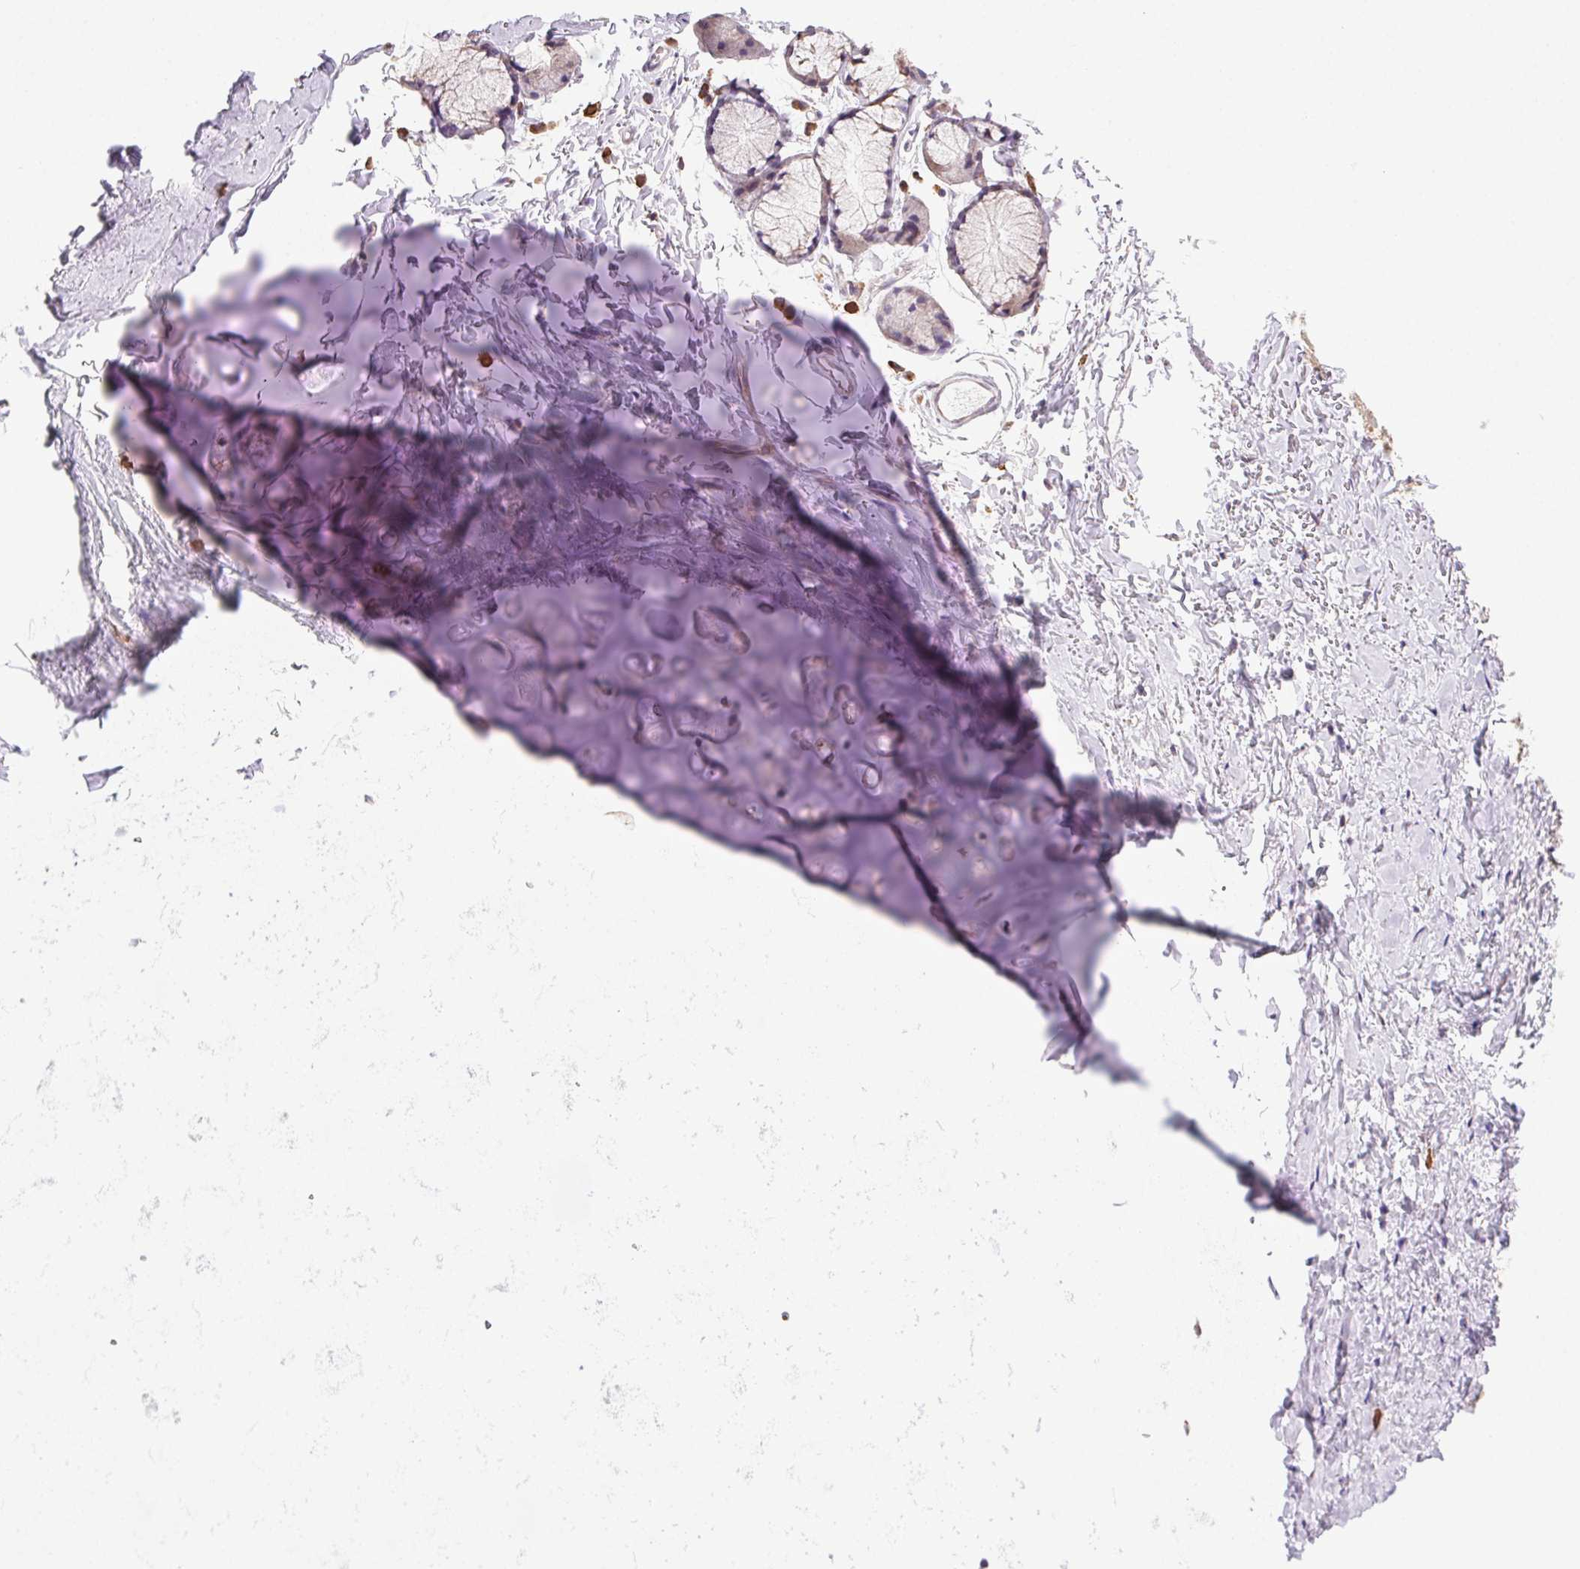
{"staining": {"intensity": "negative", "quantity": "none", "location": "none"}, "tissue": "adipose tissue", "cell_type": "Adipocytes", "image_type": "normal", "snomed": [{"axis": "morphology", "description": "Normal tissue, NOS"}, {"axis": "topography", "description": "Cartilage tissue"}, {"axis": "topography", "description": "Bronchus"}], "caption": "DAB (3,3'-diaminobenzidine) immunohistochemical staining of benign adipose tissue displays no significant staining in adipocytes. The staining was performed using DAB to visualize the protein expression in brown, while the nuclei were stained in blue with hematoxylin (Magnification: 20x).", "gene": "SNX31", "patient": {"sex": "female", "age": 79}}